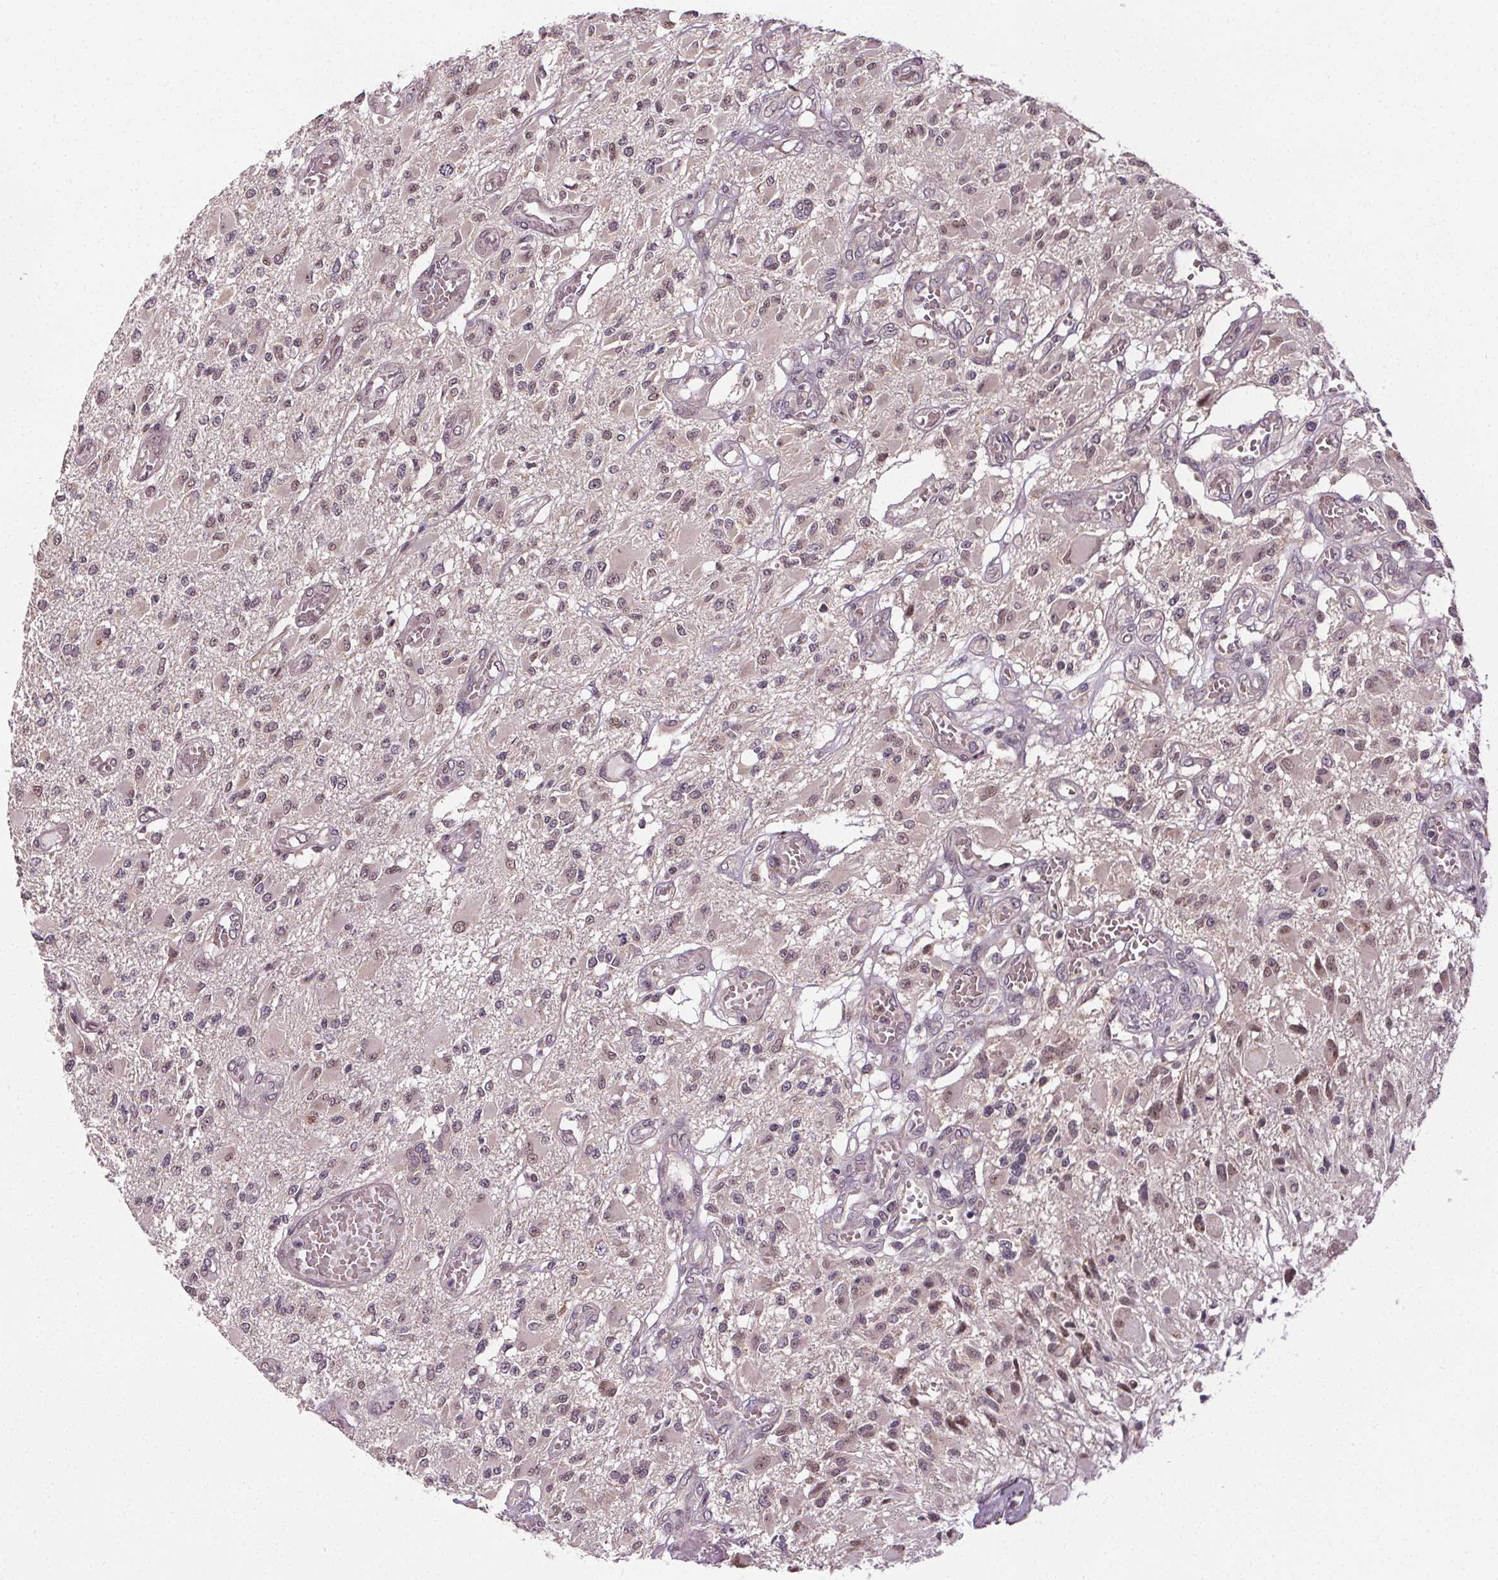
{"staining": {"intensity": "weak", "quantity": "<25%", "location": "nuclear"}, "tissue": "glioma", "cell_type": "Tumor cells", "image_type": "cancer", "snomed": [{"axis": "morphology", "description": "Glioma, malignant, High grade"}, {"axis": "topography", "description": "Brain"}], "caption": "DAB immunohistochemical staining of human glioma displays no significant expression in tumor cells. (DAB immunohistochemistry, high magnification).", "gene": "KIAA0232", "patient": {"sex": "female", "age": 63}}